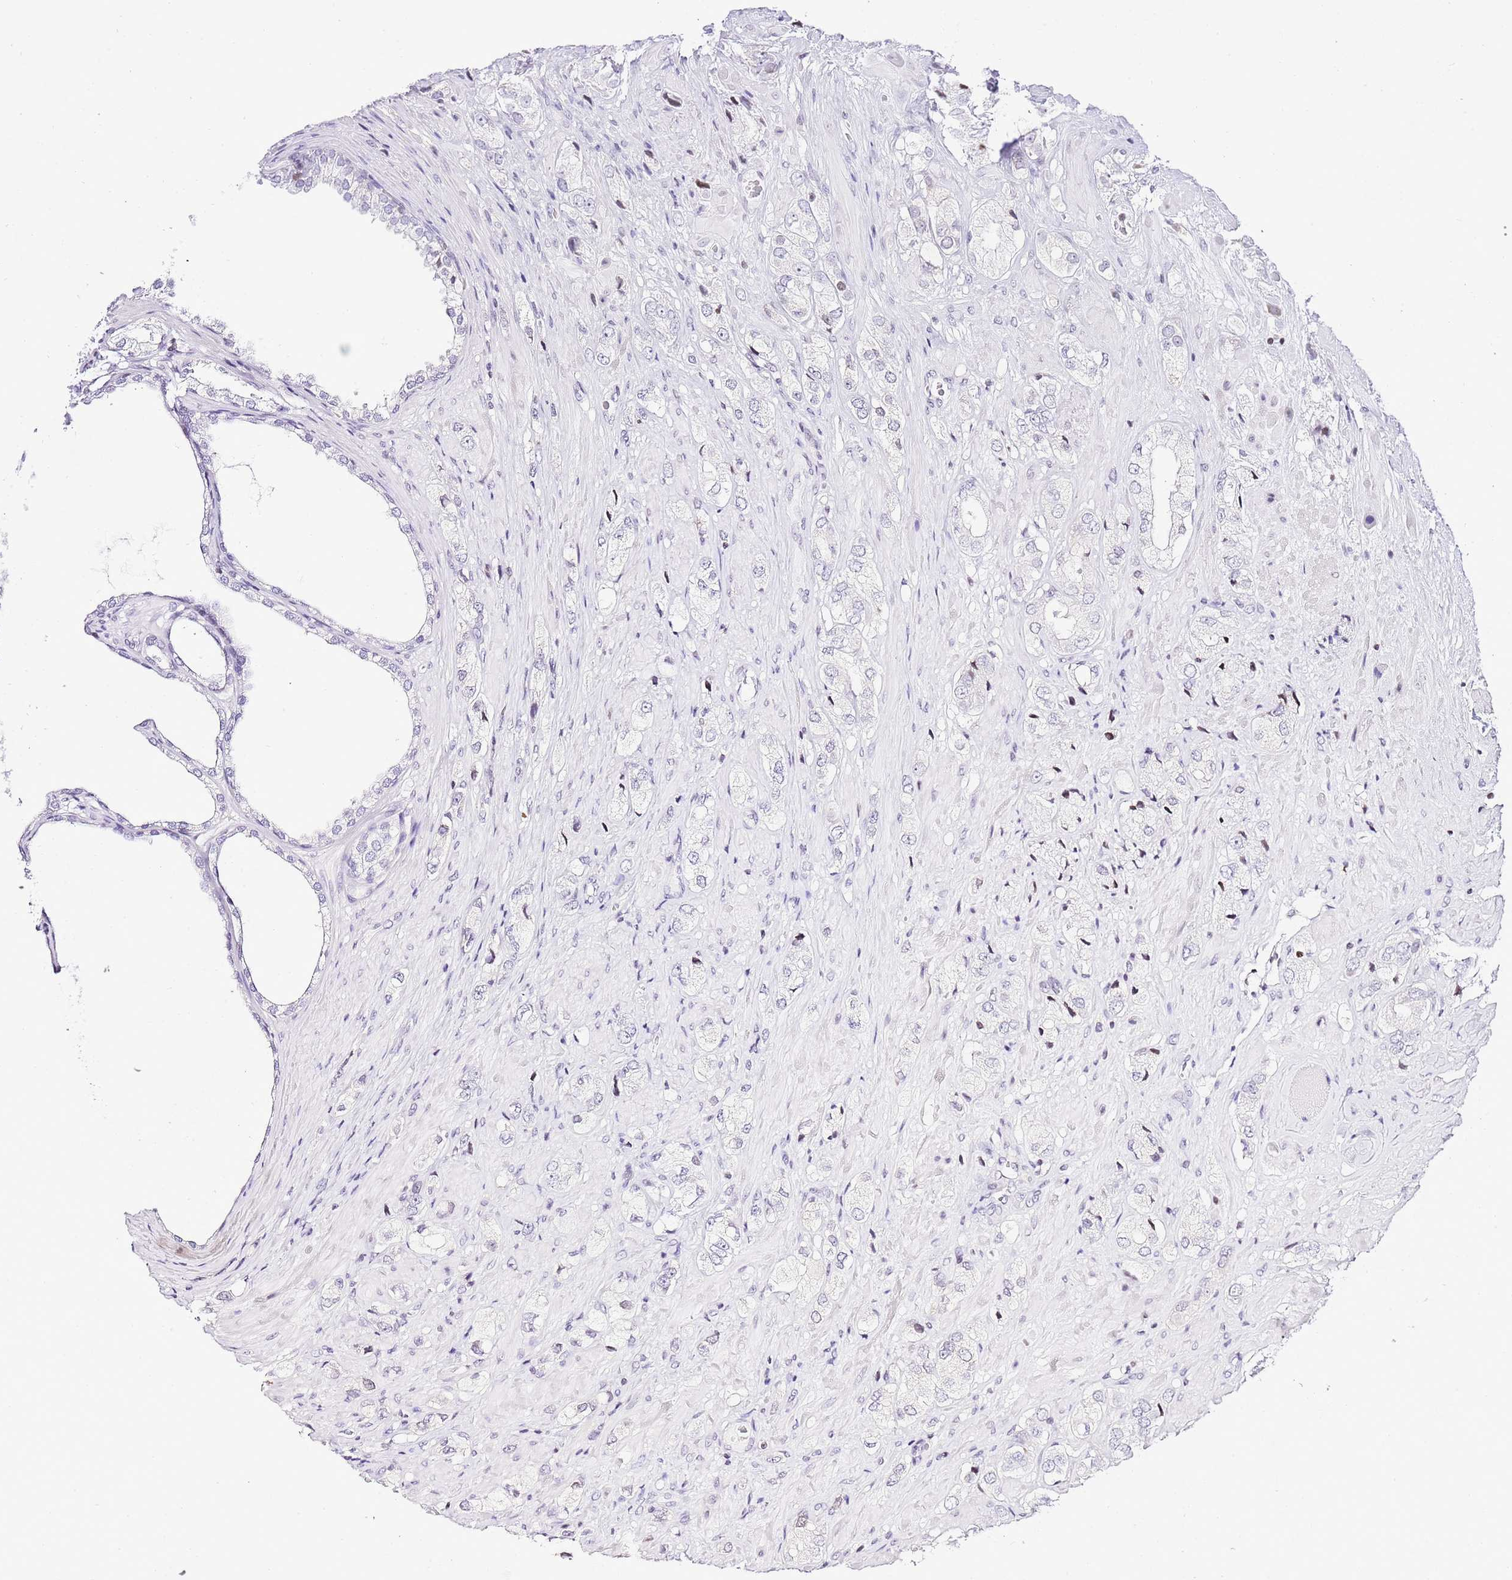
{"staining": {"intensity": "negative", "quantity": "none", "location": "none"}, "tissue": "prostate cancer", "cell_type": "Tumor cells", "image_type": "cancer", "snomed": [{"axis": "morphology", "description": "Adenocarcinoma, High grade"}, {"axis": "topography", "description": "Prostate and seminal vesicle, NOS"}], "caption": "The immunohistochemistry (IHC) histopathology image has no significant expression in tumor cells of prostate cancer tissue. Nuclei are stained in blue.", "gene": "PRR15", "patient": {"sex": "male", "age": 64}}